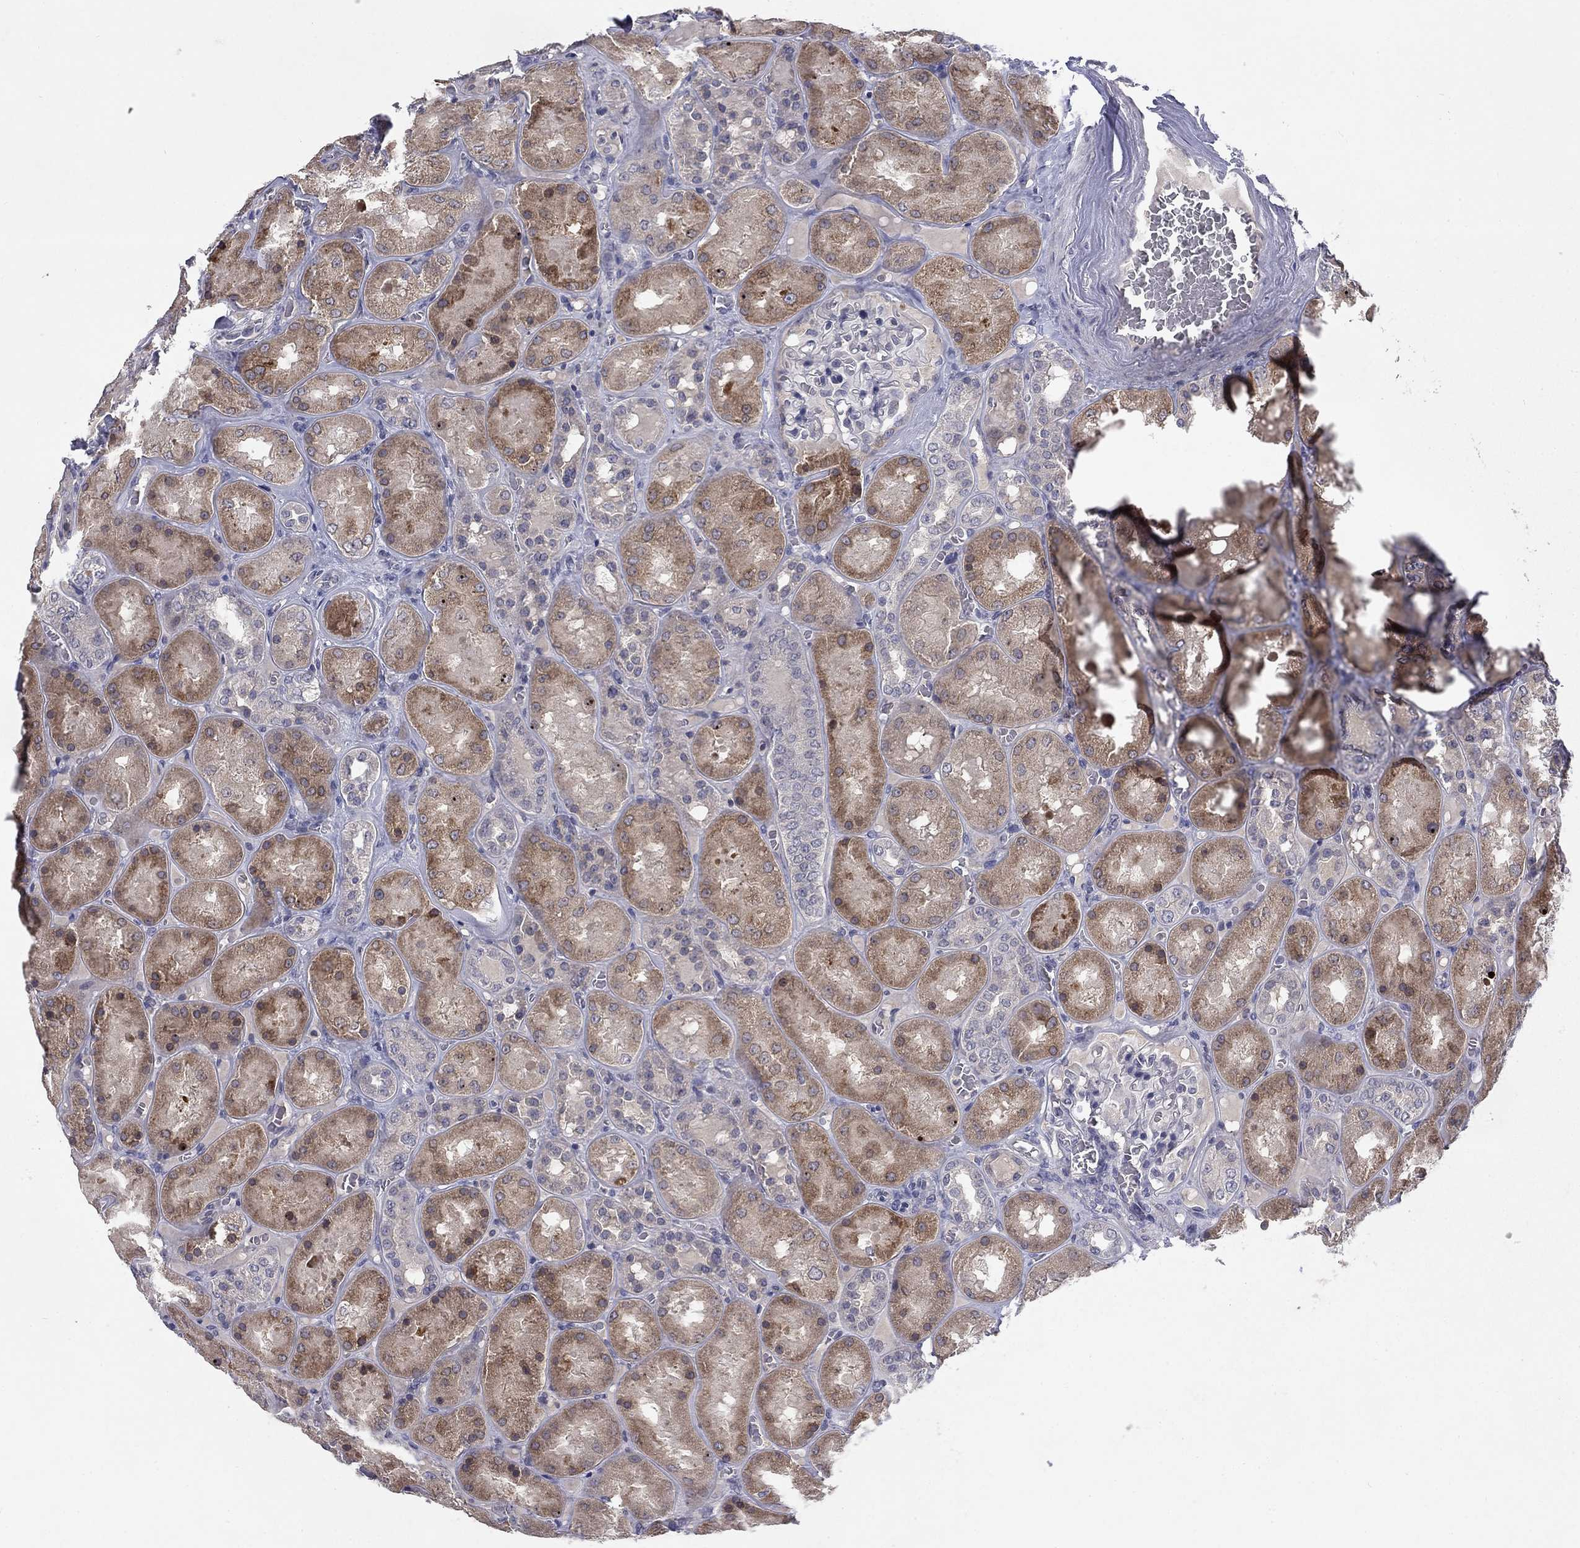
{"staining": {"intensity": "negative", "quantity": "none", "location": "none"}, "tissue": "kidney", "cell_type": "Cells in glomeruli", "image_type": "normal", "snomed": [{"axis": "morphology", "description": "Normal tissue, NOS"}, {"axis": "topography", "description": "Kidney"}], "caption": "Immunohistochemistry (IHC) of normal kidney demonstrates no expression in cells in glomeruli.", "gene": "CACNA1A", "patient": {"sex": "male", "age": 73}}